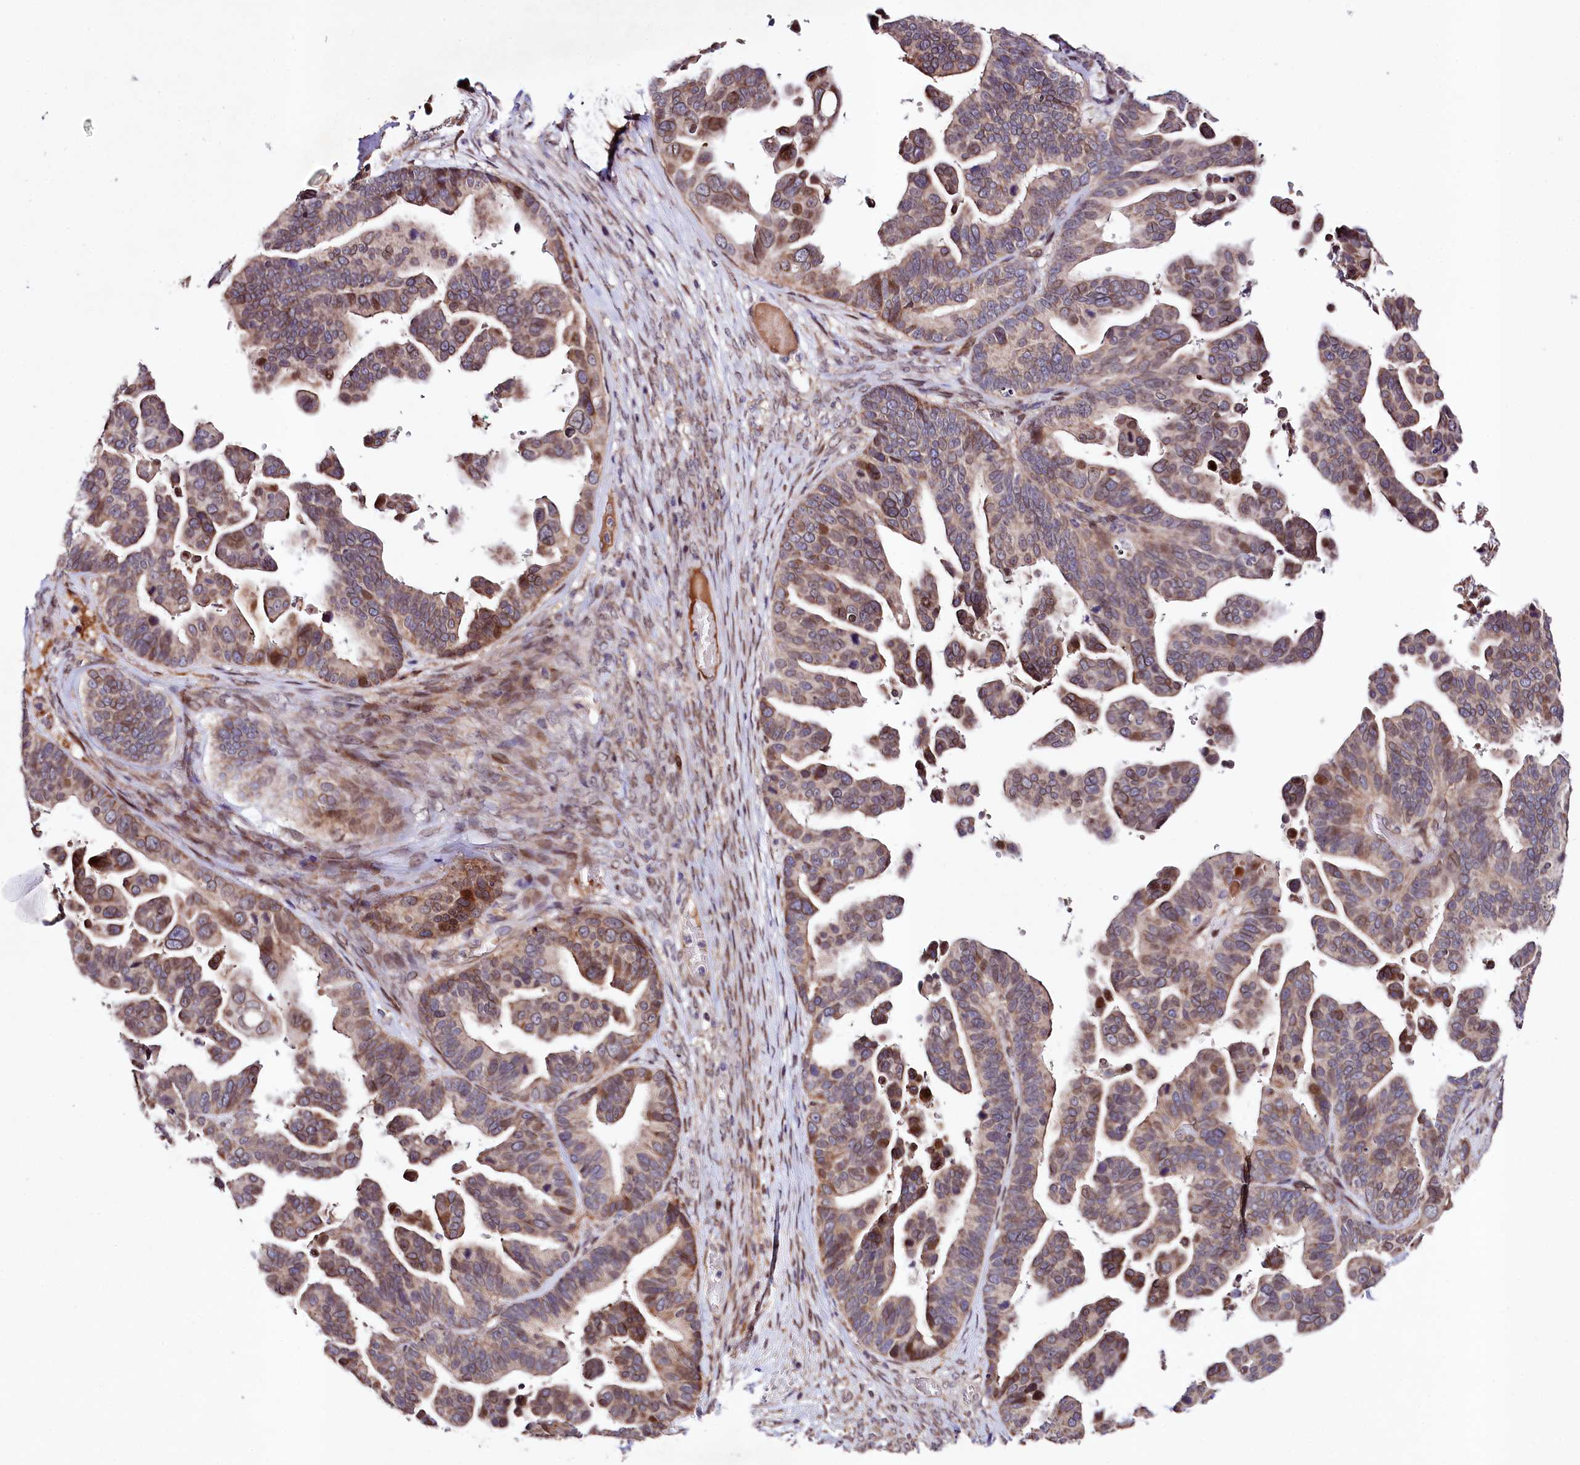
{"staining": {"intensity": "moderate", "quantity": "<25%", "location": "nuclear"}, "tissue": "ovarian cancer", "cell_type": "Tumor cells", "image_type": "cancer", "snomed": [{"axis": "morphology", "description": "Cystadenocarcinoma, serous, NOS"}, {"axis": "topography", "description": "Ovary"}], "caption": "Human serous cystadenocarcinoma (ovarian) stained with a brown dye displays moderate nuclear positive expression in approximately <25% of tumor cells.", "gene": "ZNF226", "patient": {"sex": "female", "age": 56}}